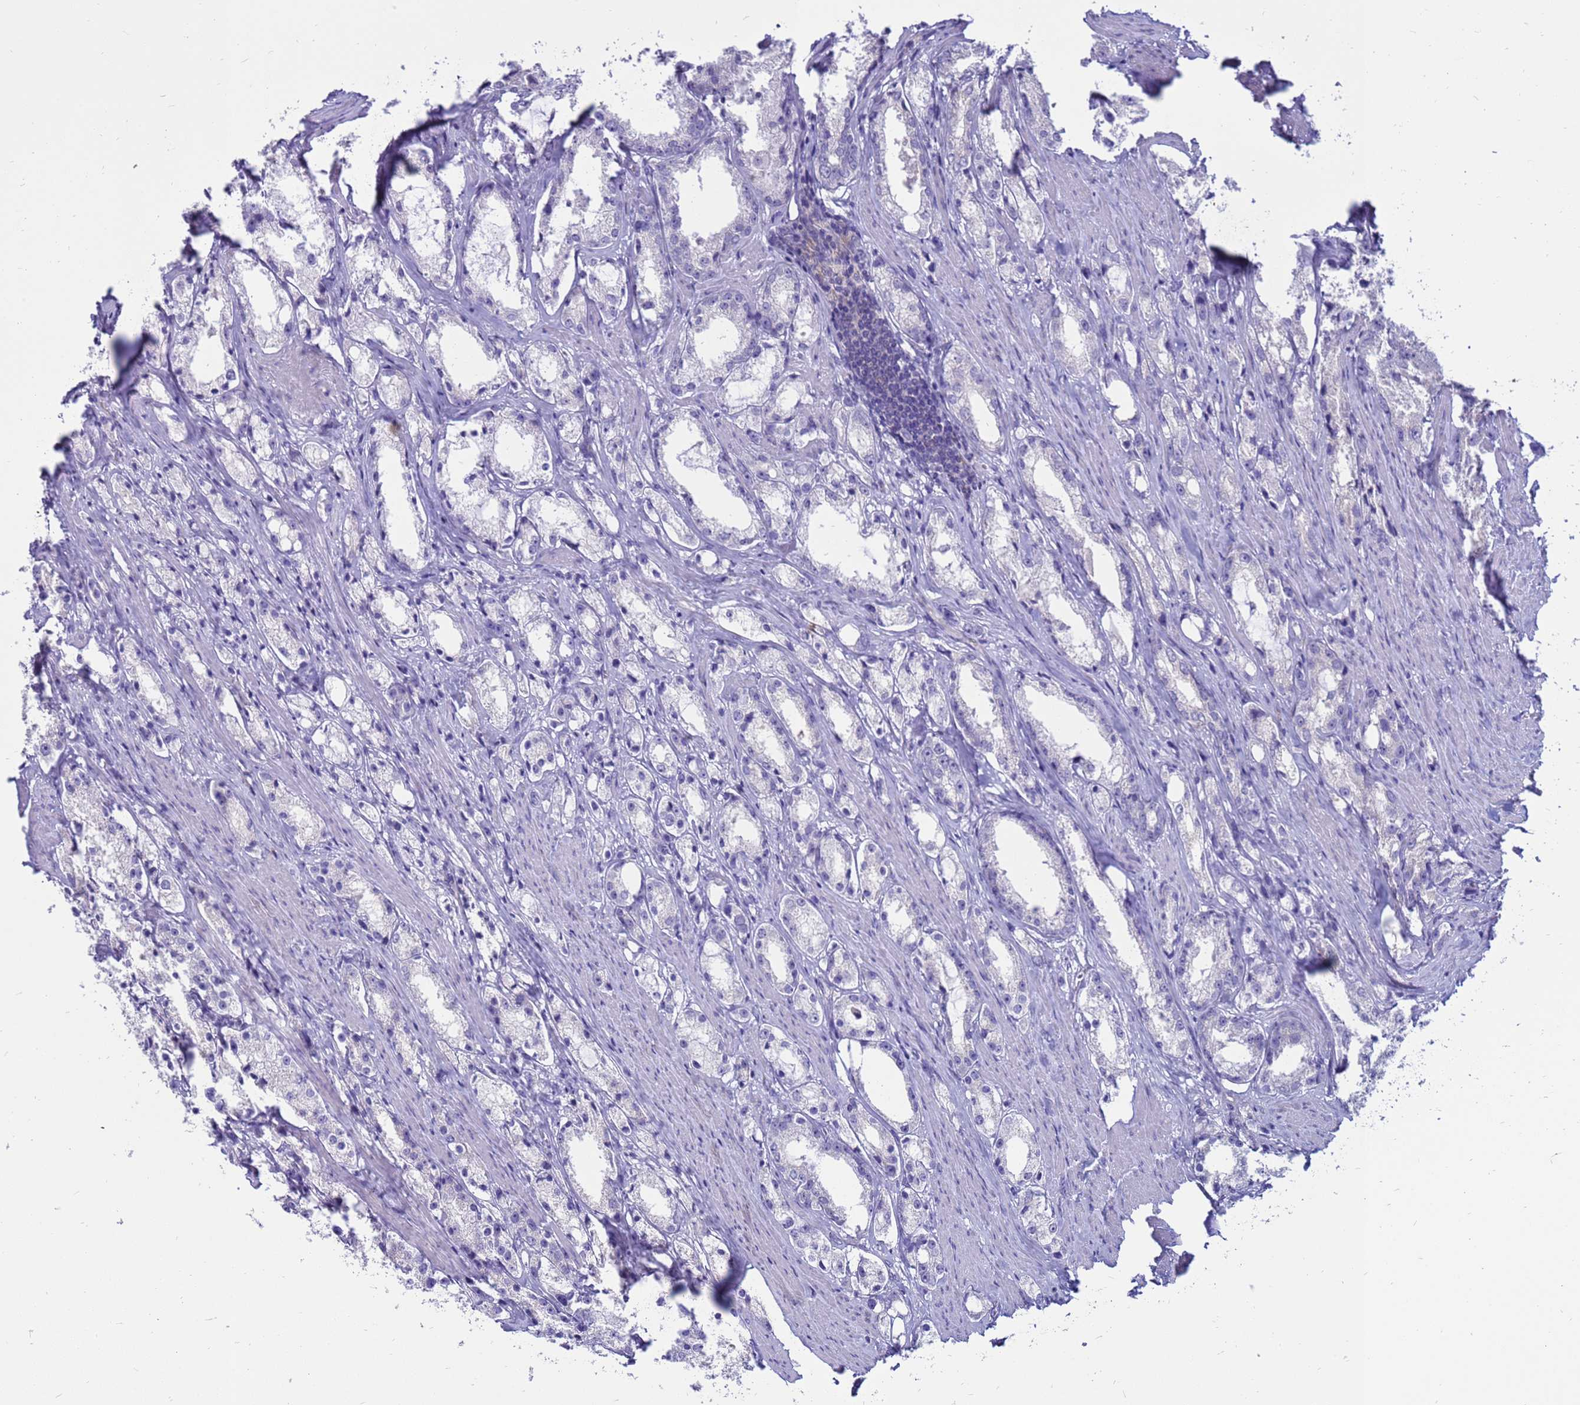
{"staining": {"intensity": "negative", "quantity": "none", "location": "none"}, "tissue": "prostate cancer", "cell_type": "Tumor cells", "image_type": "cancer", "snomed": [{"axis": "morphology", "description": "Adenocarcinoma, High grade"}, {"axis": "topography", "description": "Prostate"}], "caption": "Micrograph shows no protein positivity in tumor cells of prostate adenocarcinoma (high-grade) tissue.", "gene": "PDE10A", "patient": {"sex": "male", "age": 66}}